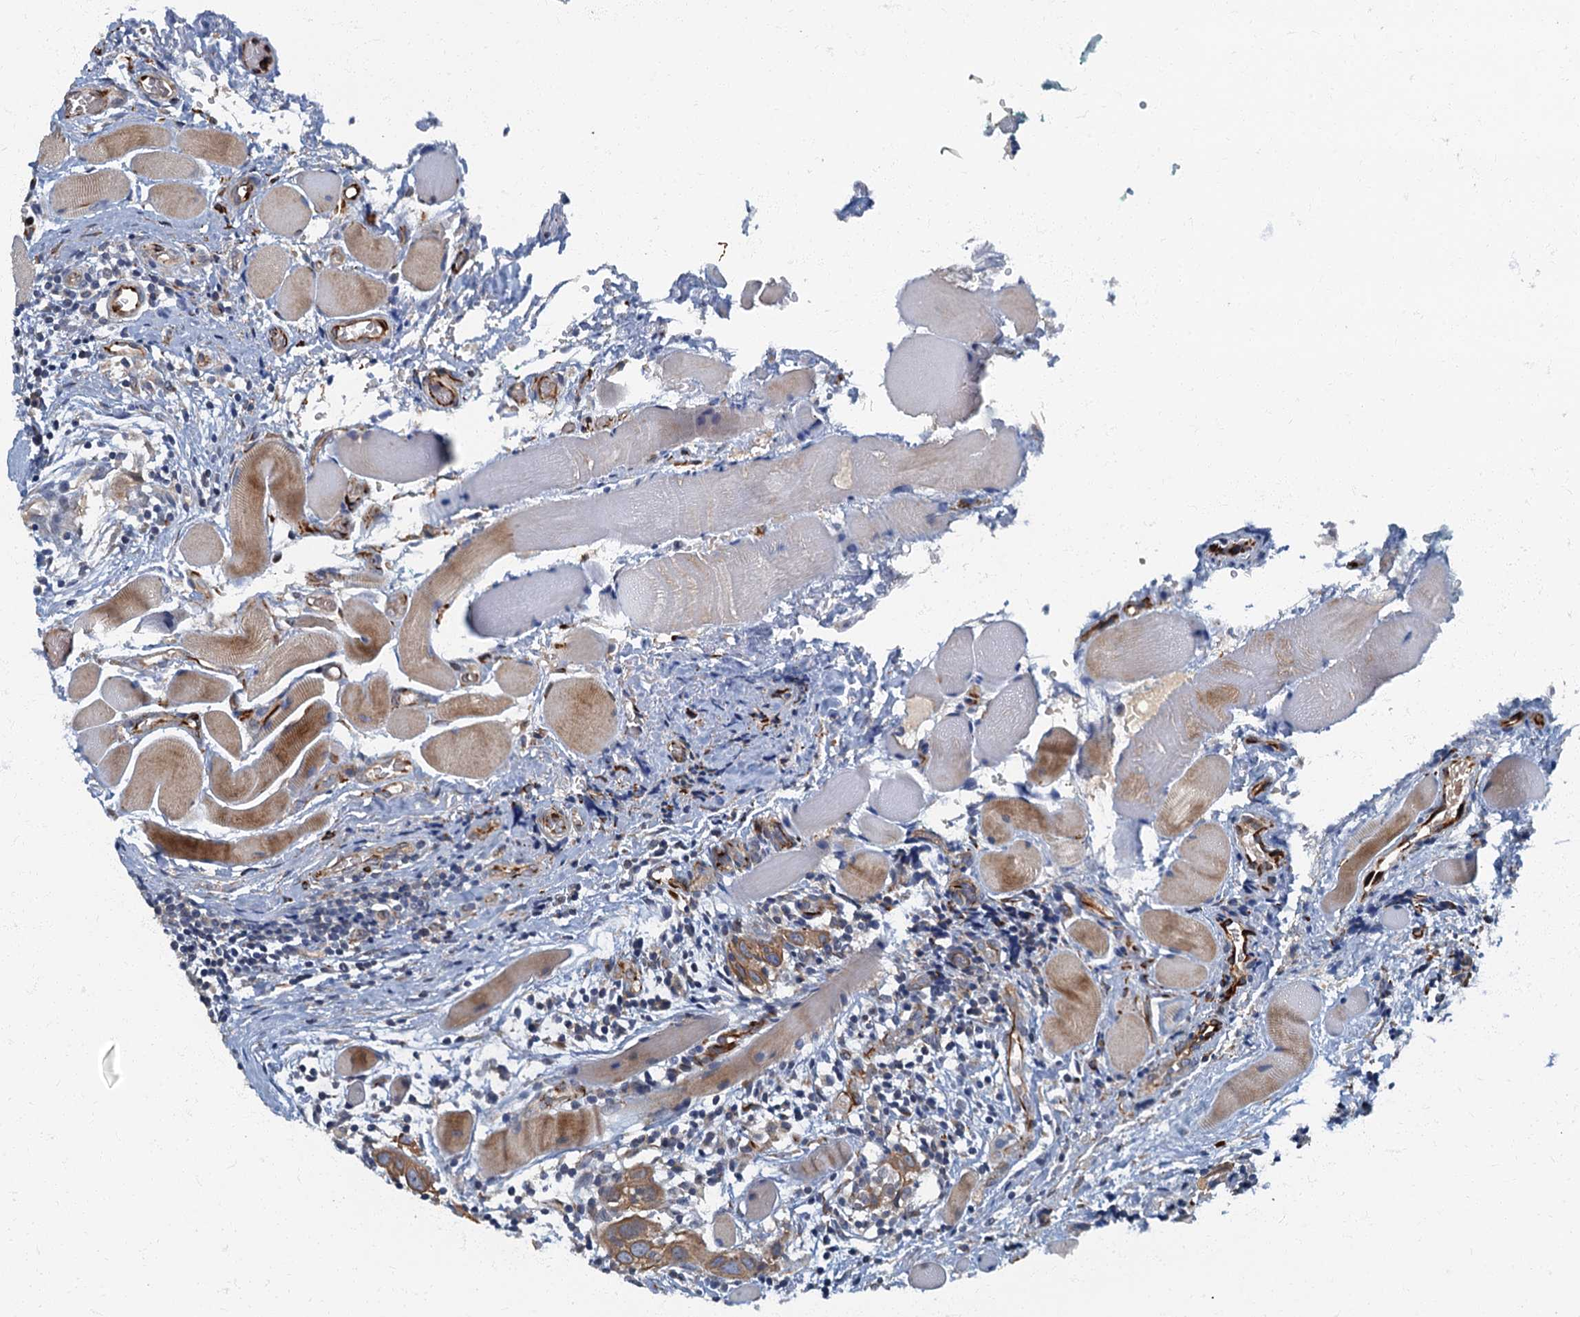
{"staining": {"intensity": "moderate", "quantity": ">75%", "location": "cytoplasmic/membranous"}, "tissue": "head and neck cancer", "cell_type": "Tumor cells", "image_type": "cancer", "snomed": [{"axis": "morphology", "description": "Squamous cell carcinoma, NOS"}, {"axis": "topography", "description": "Oral tissue"}, {"axis": "topography", "description": "Head-Neck"}], "caption": "Immunohistochemistry micrograph of neoplastic tissue: squamous cell carcinoma (head and neck) stained using IHC shows medium levels of moderate protein expression localized specifically in the cytoplasmic/membranous of tumor cells, appearing as a cytoplasmic/membranous brown color.", "gene": "ARL11", "patient": {"sex": "female", "age": 50}}